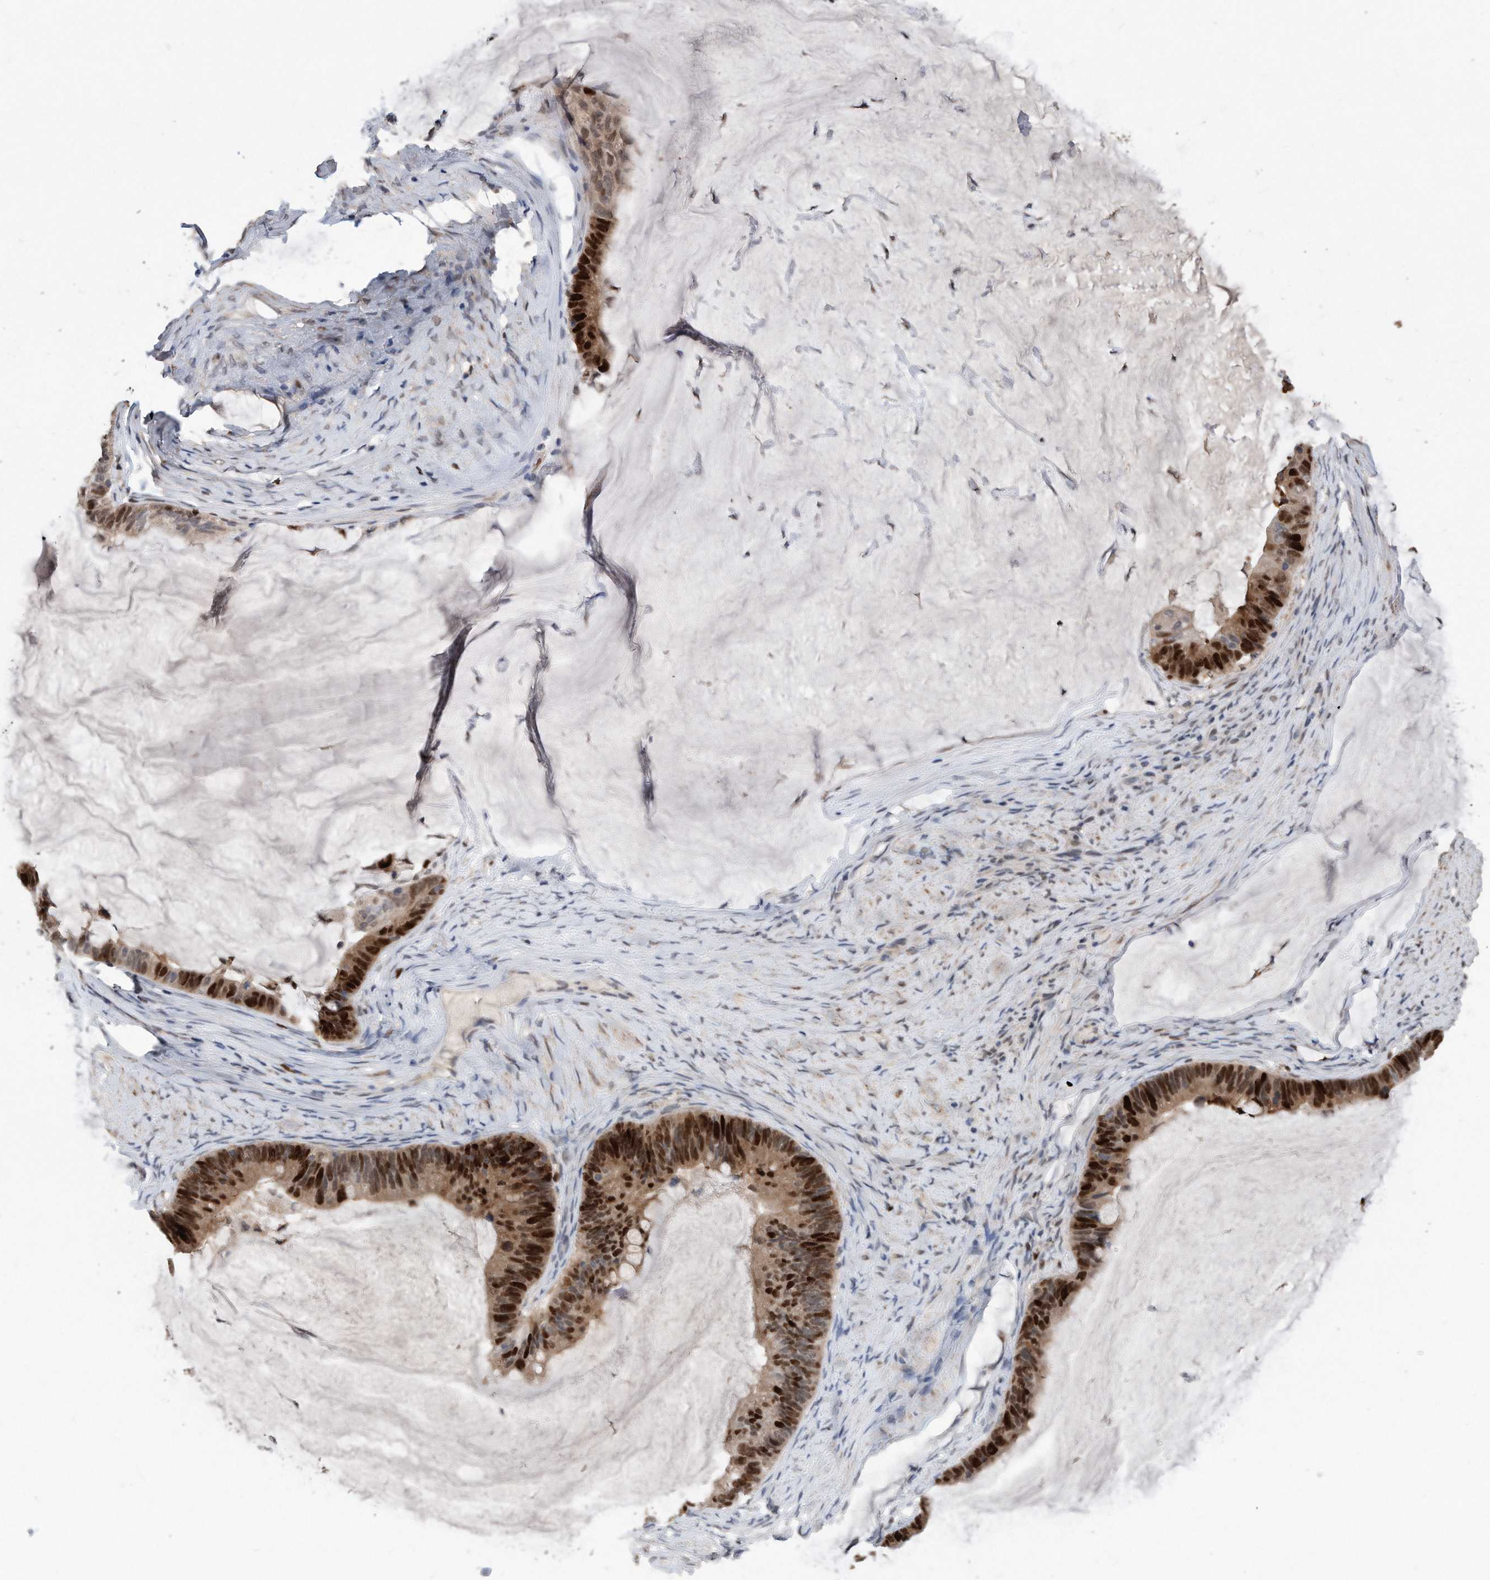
{"staining": {"intensity": "strong", "quantity": ">75%", "location": "nuclear"}, "tissue": "ovarian cancer", "cell_type": "Tumor cells", "image_type": "cancer", "snomed": [{"axis": "morphology", "description": "Cystadenocarcinoma, mucinous, NOS"}, {"axis": "topography", "description": "Ovary"}], "caption": "Mucinous cystadenocarcinoma (ovarian) stained for a protein (brown) exhibits strong nuclear positive staining in about >75% of tumor cells.", "gene": "PCNA", "patient": {"sex": "female", "age": 61}}